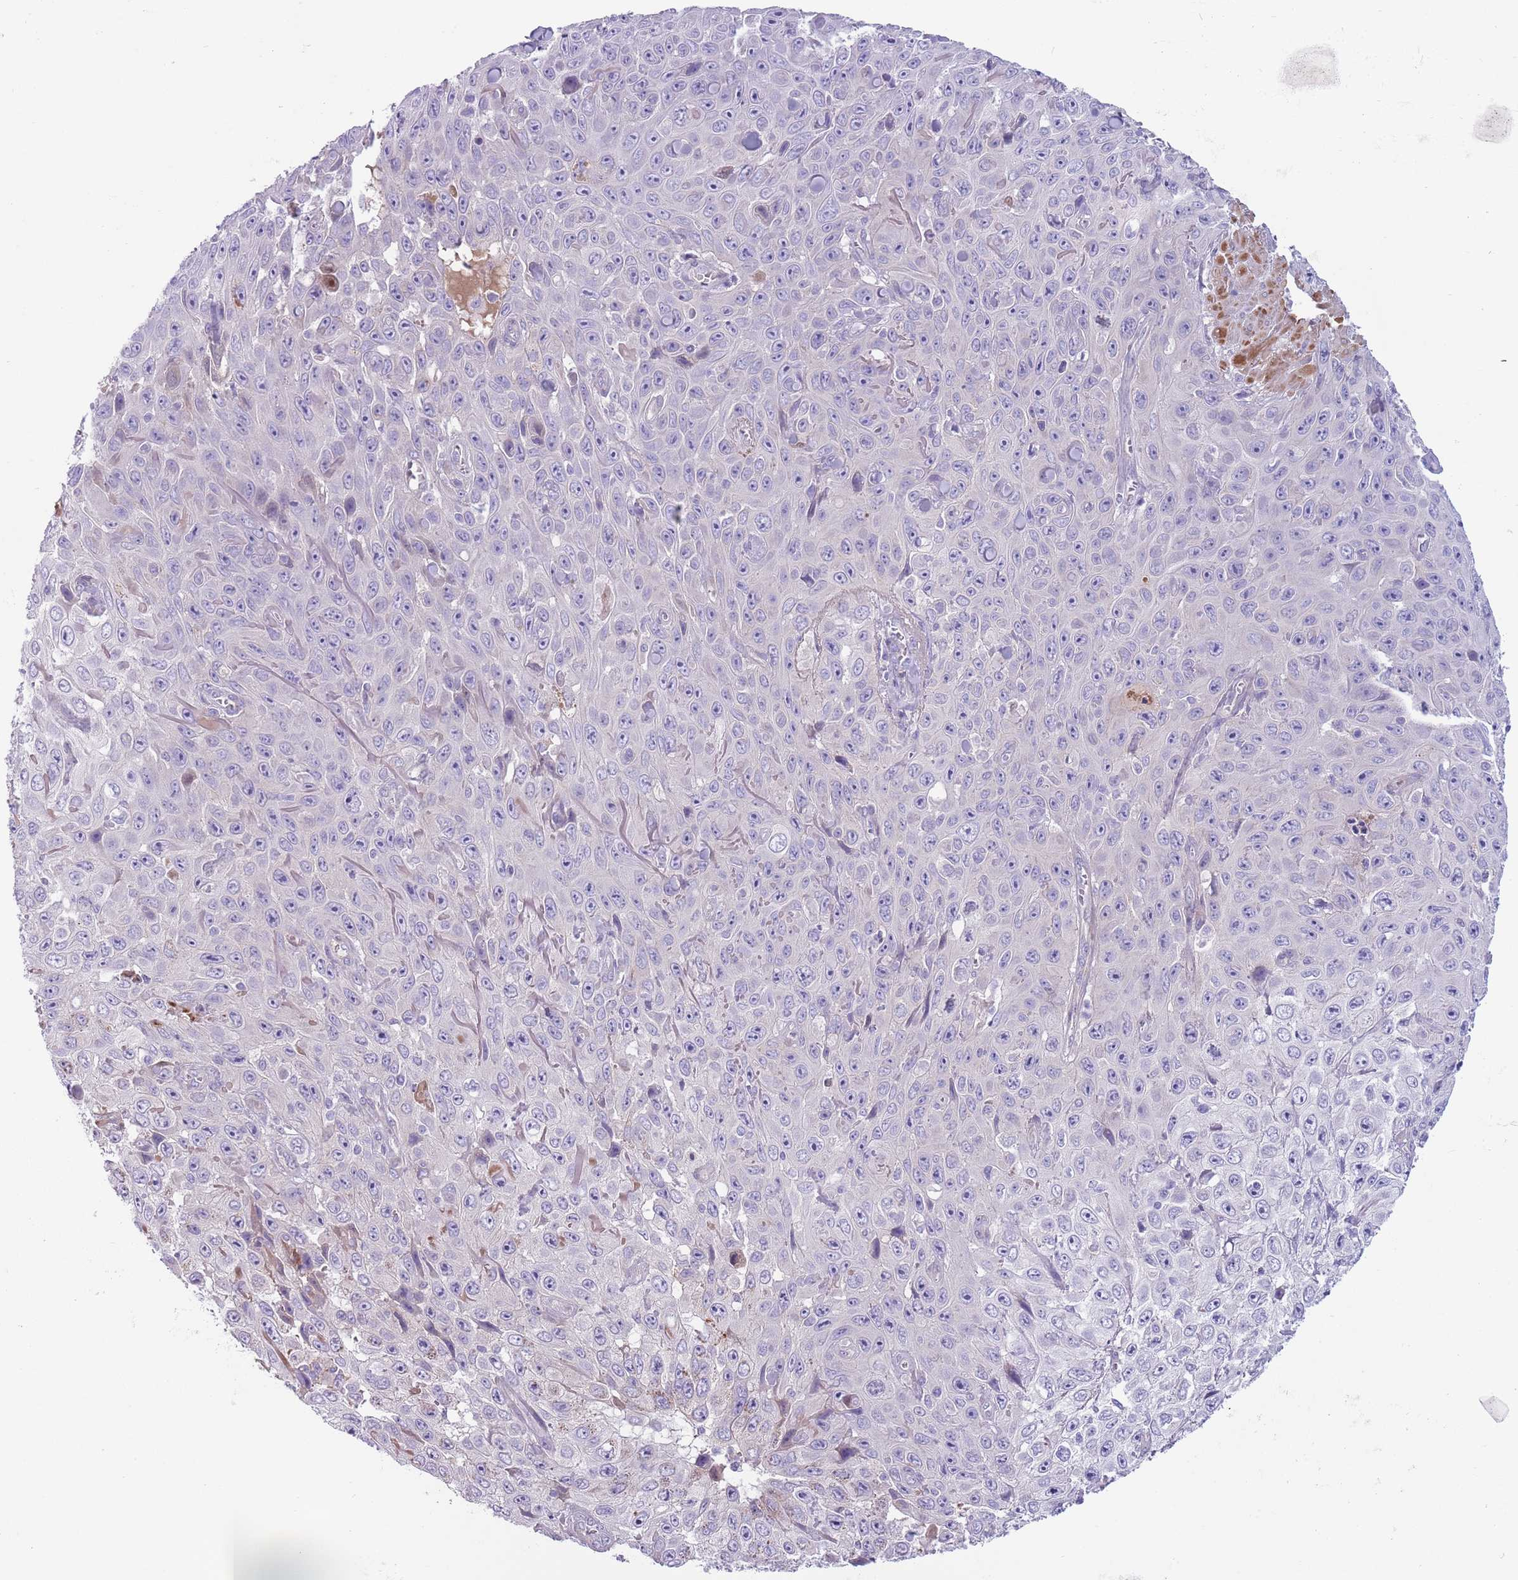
{"staining": {"intensity": "negative", "quantity": "none", "location": "none"}, "tissue": "skin cancer", "cell_type": "Tumor cells", "image_type": "cancer", "snomed": [{"axis": "morphology", "description": "Squamous cell carcinoma, NOS"}, {"axis": "topography", "description": "Skin"}], "caption": "IHC photomicrograph of neoplastic tissue: skin cancer (squamous cell carcinoma) stained with DAB (3,3'-diaminobenzidine) demonstrates no significant protein expression in tumor cells.", "gene": "CFH", "patient": {"sex": "male", "age": 82}}